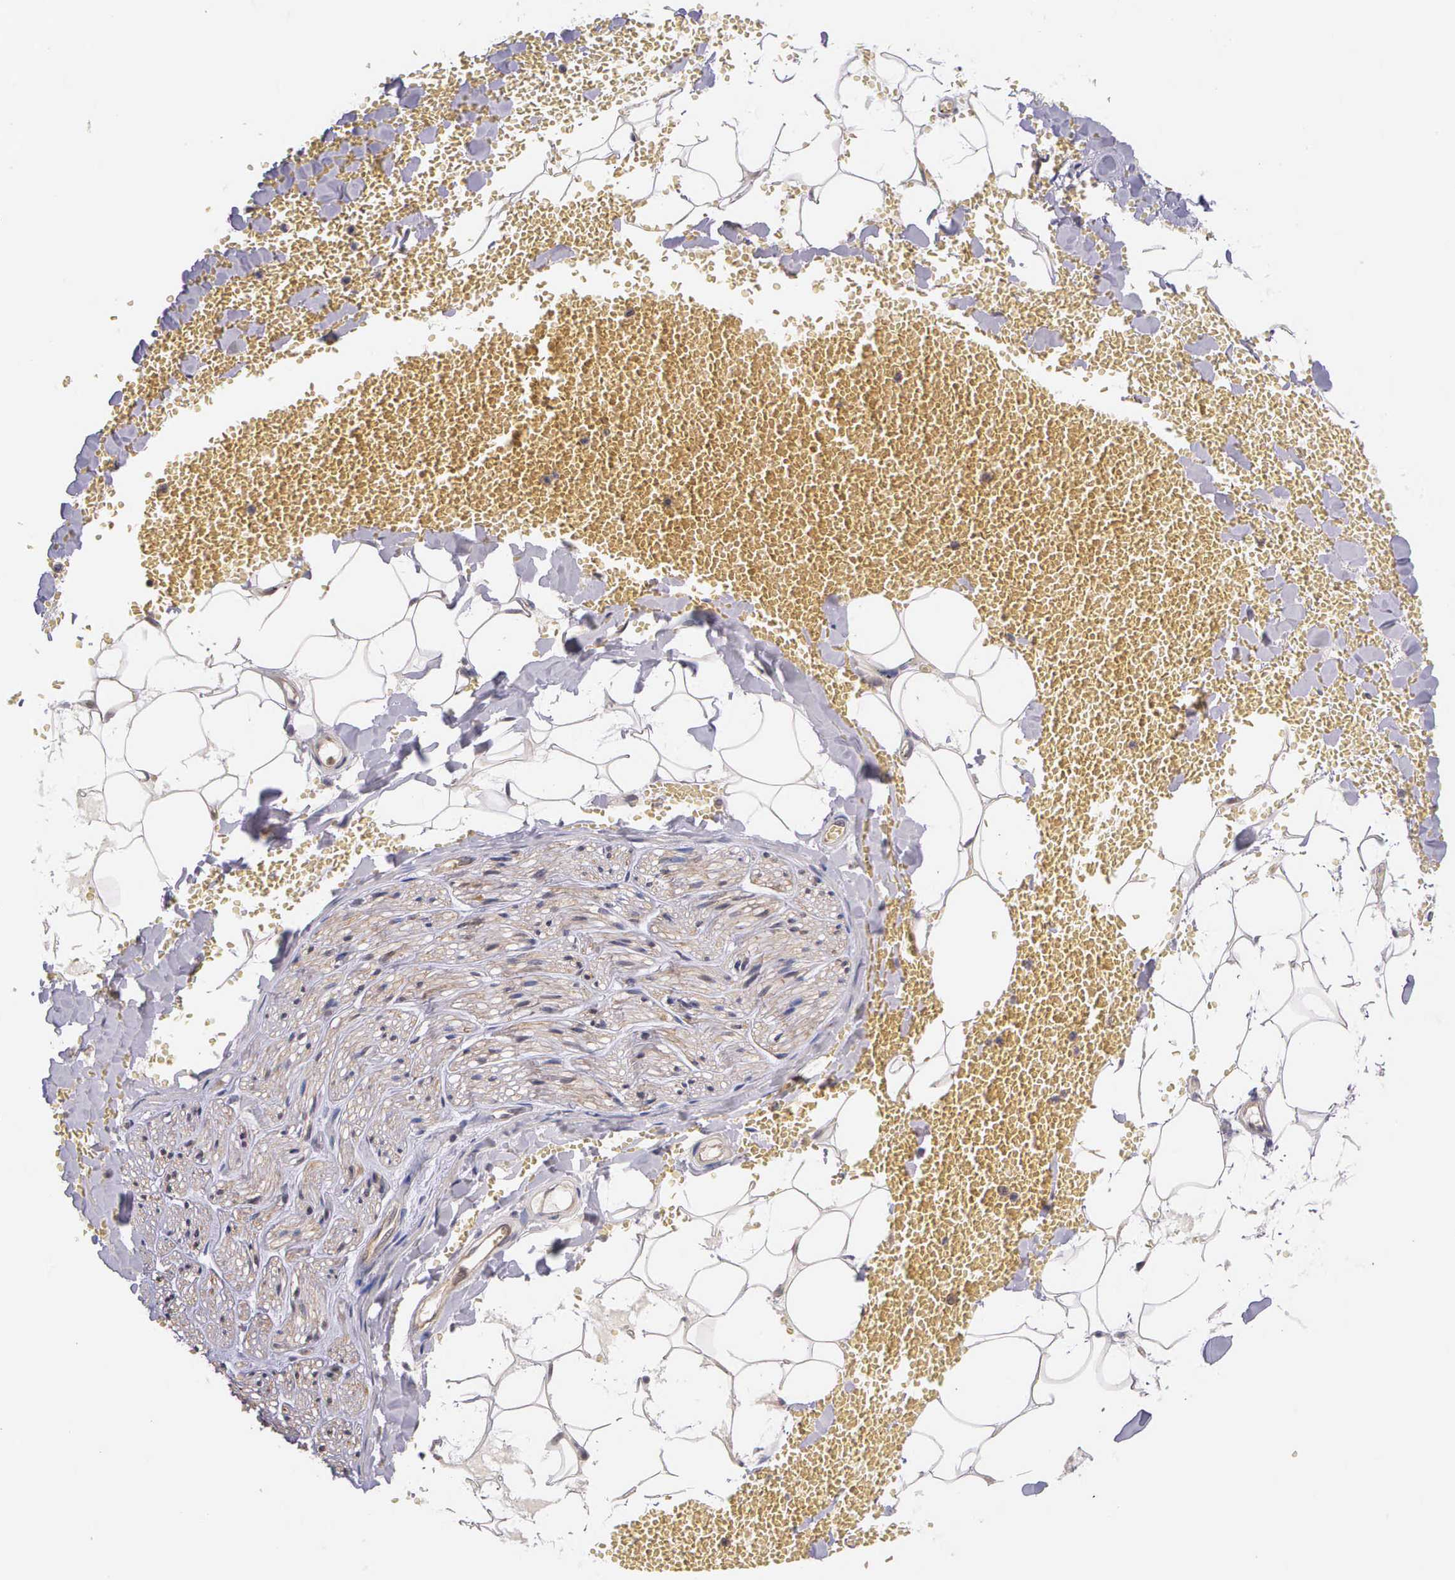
{"staining": {"intensity": "weak", "quantity": "<25%", "location": "cytoplasmic/membranous"}, "tissue": "adipose tissue", "cell_type": "Adipocytes", "image_type": "normal", "snomed": [{"axis": "morphology", "description": "Normal tissue, NOS"}, {"axis": "morphology", "description": "Inflammation, NOS"}, {"axis": "topography", "description": "Lymph node"}, {"axis": "topography", "description": "Peripheral nerve tissue"}], "caption": "A photomicrograph of human adipose tissue is negative for staining in adipocytes. (DAB (3,3'-diaminobenzidine) immunohistochemistry, high magnification).", "gene": "IGBP1P2", "patient": {"sex": "male", "age": 52}}